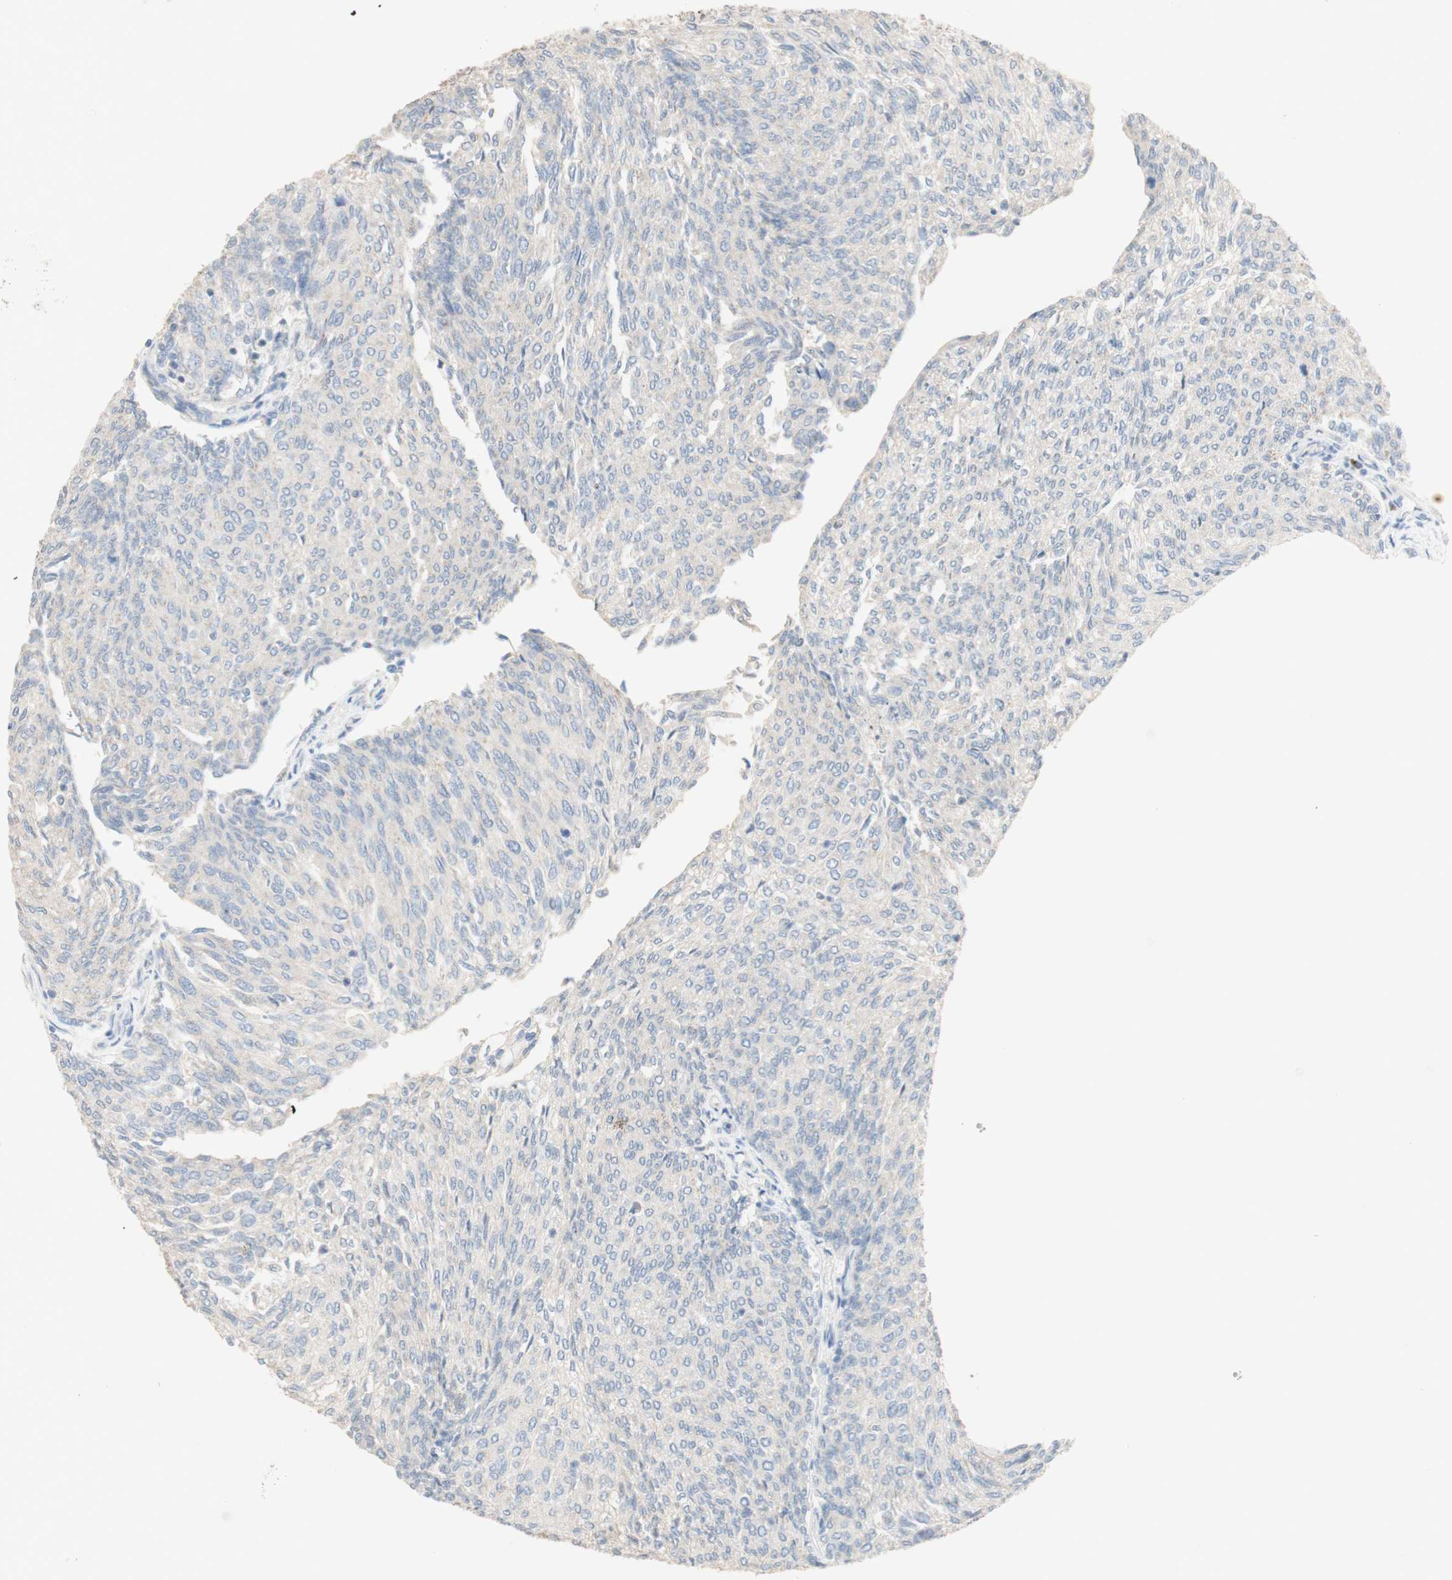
{"staining": {"intensity": "negative", "quantity": "none", "location": "none"}, "tissue": "urothelial cancer", "cell_type": "Tumor cells", "image_type": "cancer", "snomed": [{"axis": "morphology", "description": "Urothelial carcinoma, Low grade"}, {"axis": "topography", "description": "Urinary bladder"}], "caption": "DAB (3,3'-diaminobenzidine) immunohistochemical staining of low-grade urothelial carcinoma demonstrates no significant staining in tumor cells. Nuclei are stained in blue.", "gene": "MANEA", "patient": {"sex": "female", "age": 79}}